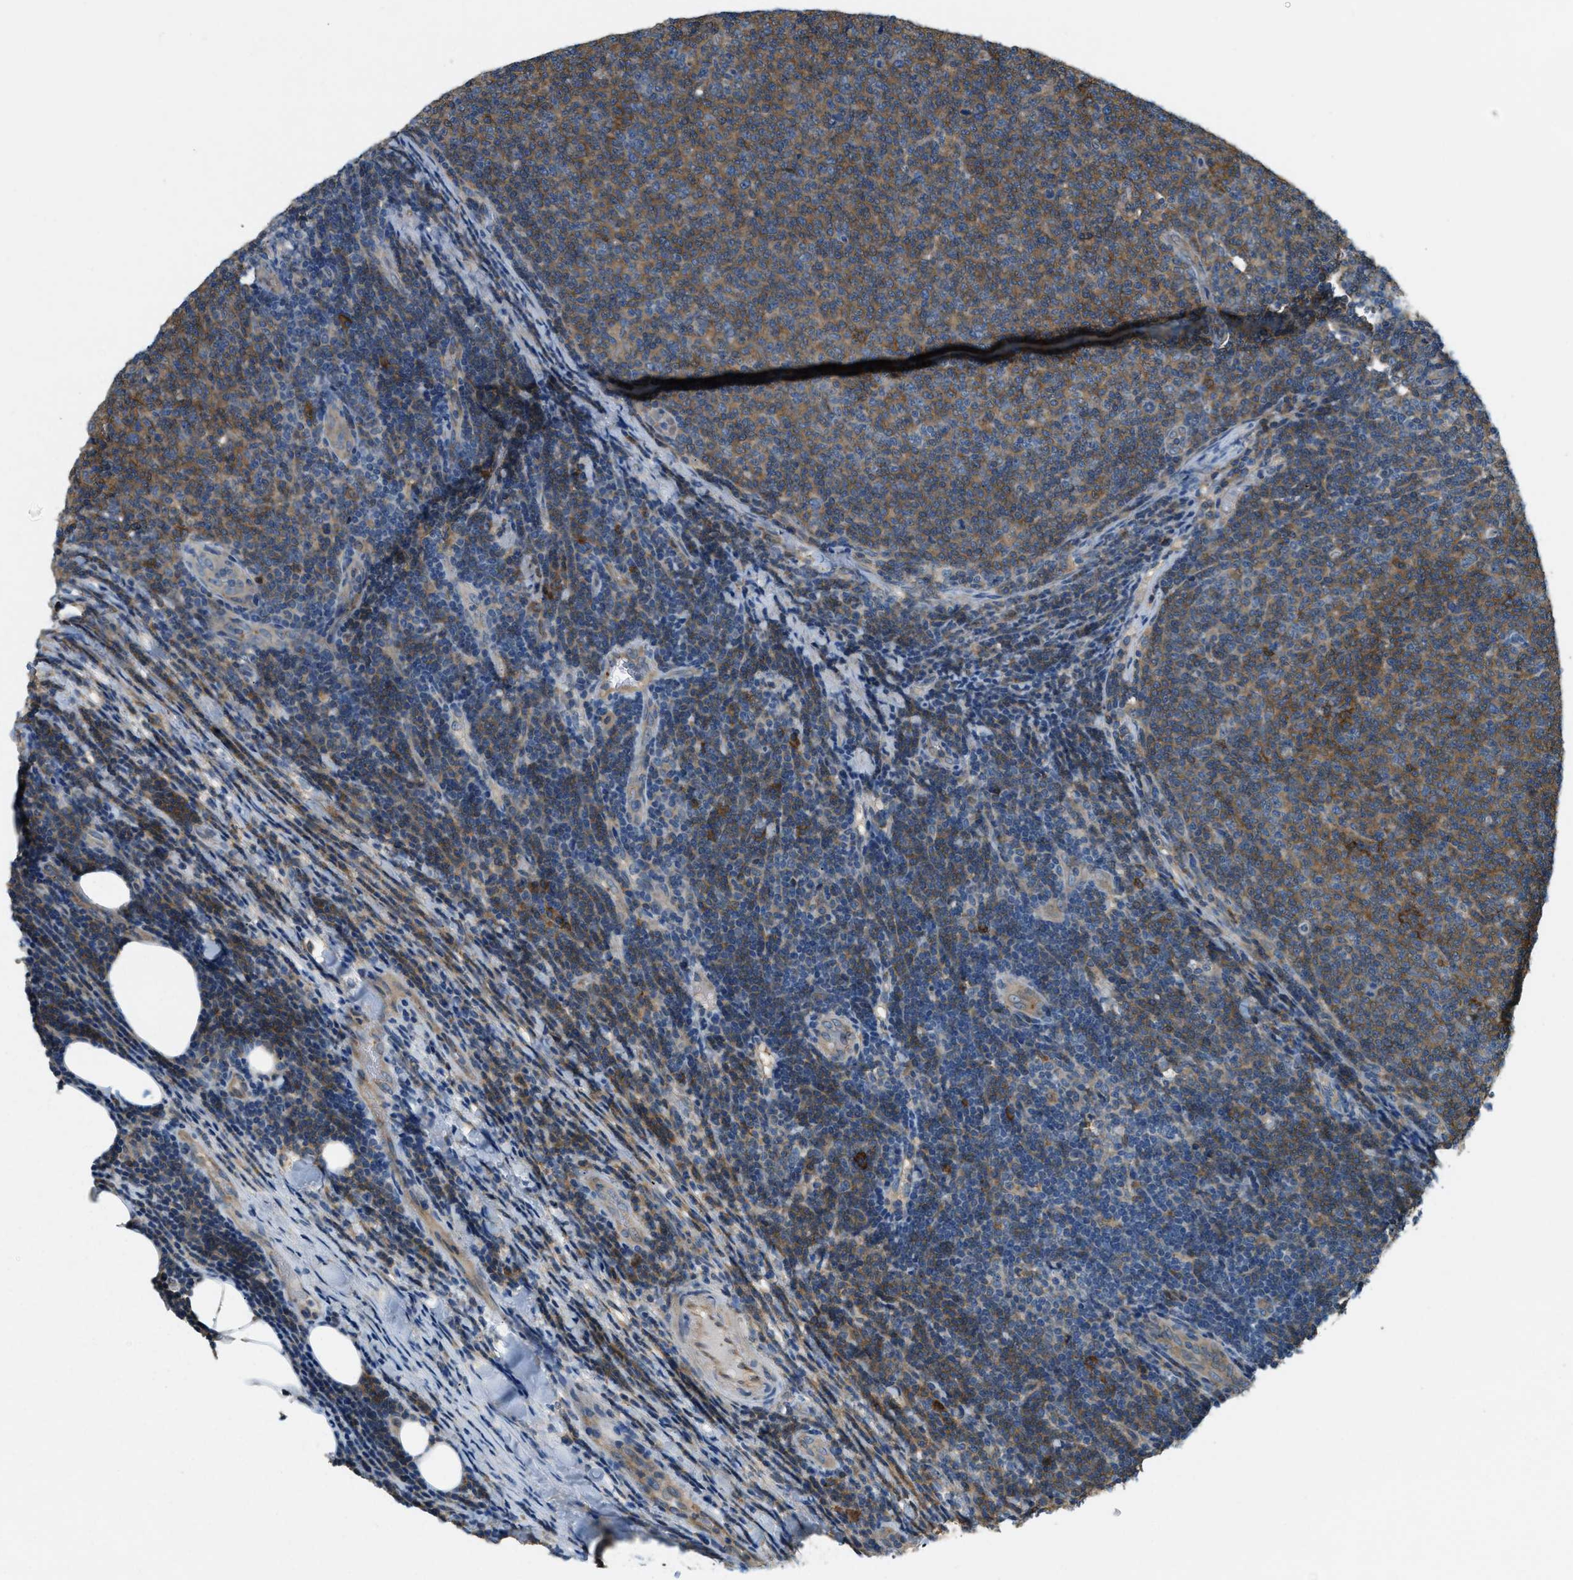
{"staining": {"intensity": "moderate", "quantity": ">75%", "location": "cytoplasmic/membranous"}, "tissue": "lymphoma", "cell_type": "Tumor cells", "image_type": "cancer", "snomed": [{"axis": "morphology", "description": "Malignant lymphoma, non-Hodgkin's type, Low grade"}, {"axis": "topography", "description": "Lymph node"}], "caption": "There is medium levels of moderate cytoplasmic/membranous staining in tumor cells of lymphoma, as demonstrated by immunohistochemical staining (brown color).", "gene": "CFLAR", "patient": {"sex": "male", "age": 66}}